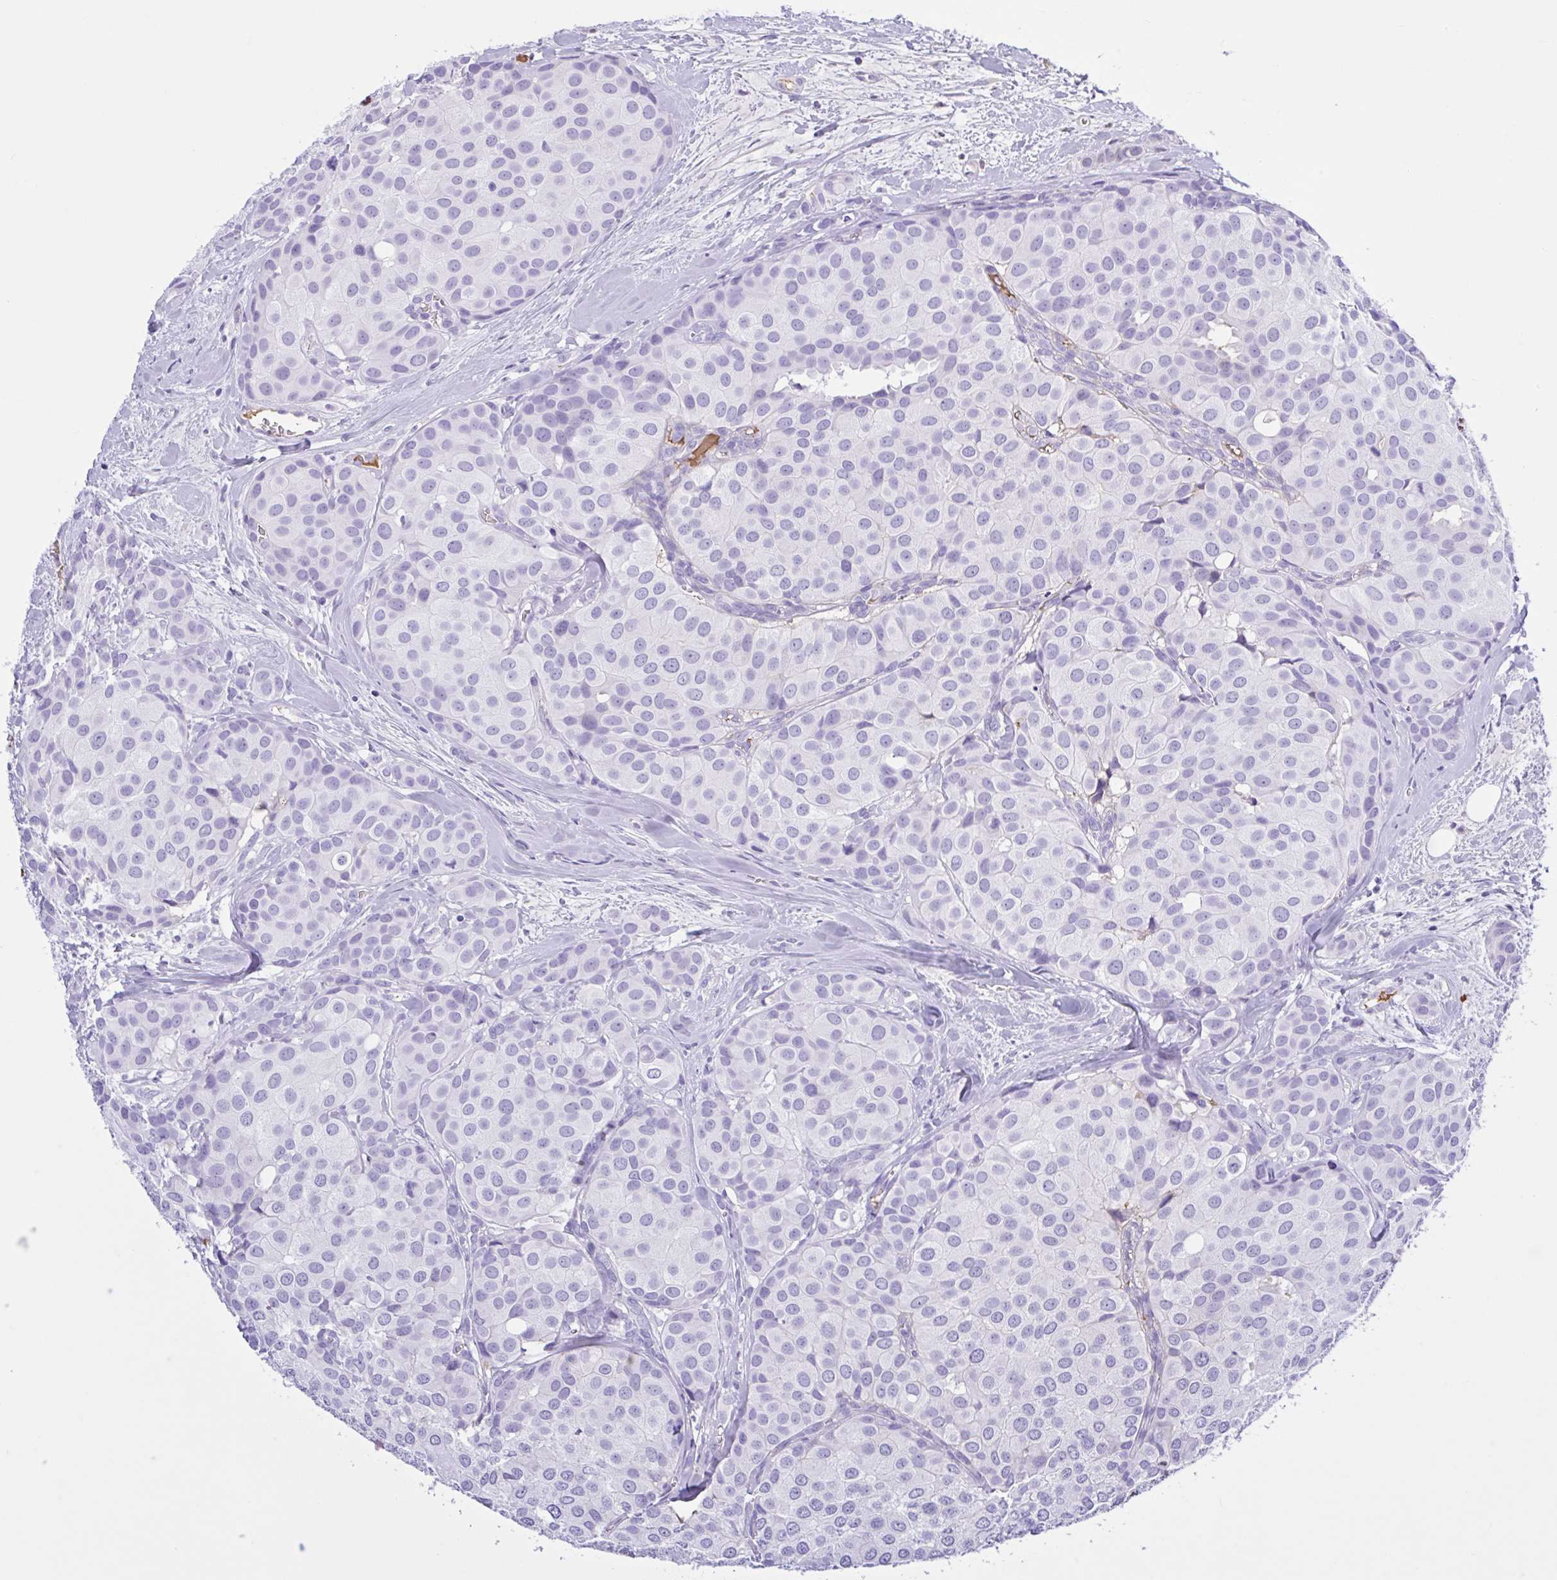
{"staining": {"intensity": "negative", "quantity": "none", "location": "none"}, "tissue": "breast cancer", "cell_type": "Tumor cells", "image_type": "cancer", "snomed": [{"axis": "morphology", "description": "Duct carcinoma"}, {"axis": "topography", "description": "Breast"}], "caption": "The photomicrograph shows no staining of tumor cells in invasive ductal carcinoma (breast). The staining is performed using DAB (3,3'-diaminobenzidine) brown chromogen with nuclei counter-stained in using hematoxylin.", "gene": "LARGE2", "patient": {"sex": "female", "age": 70}}